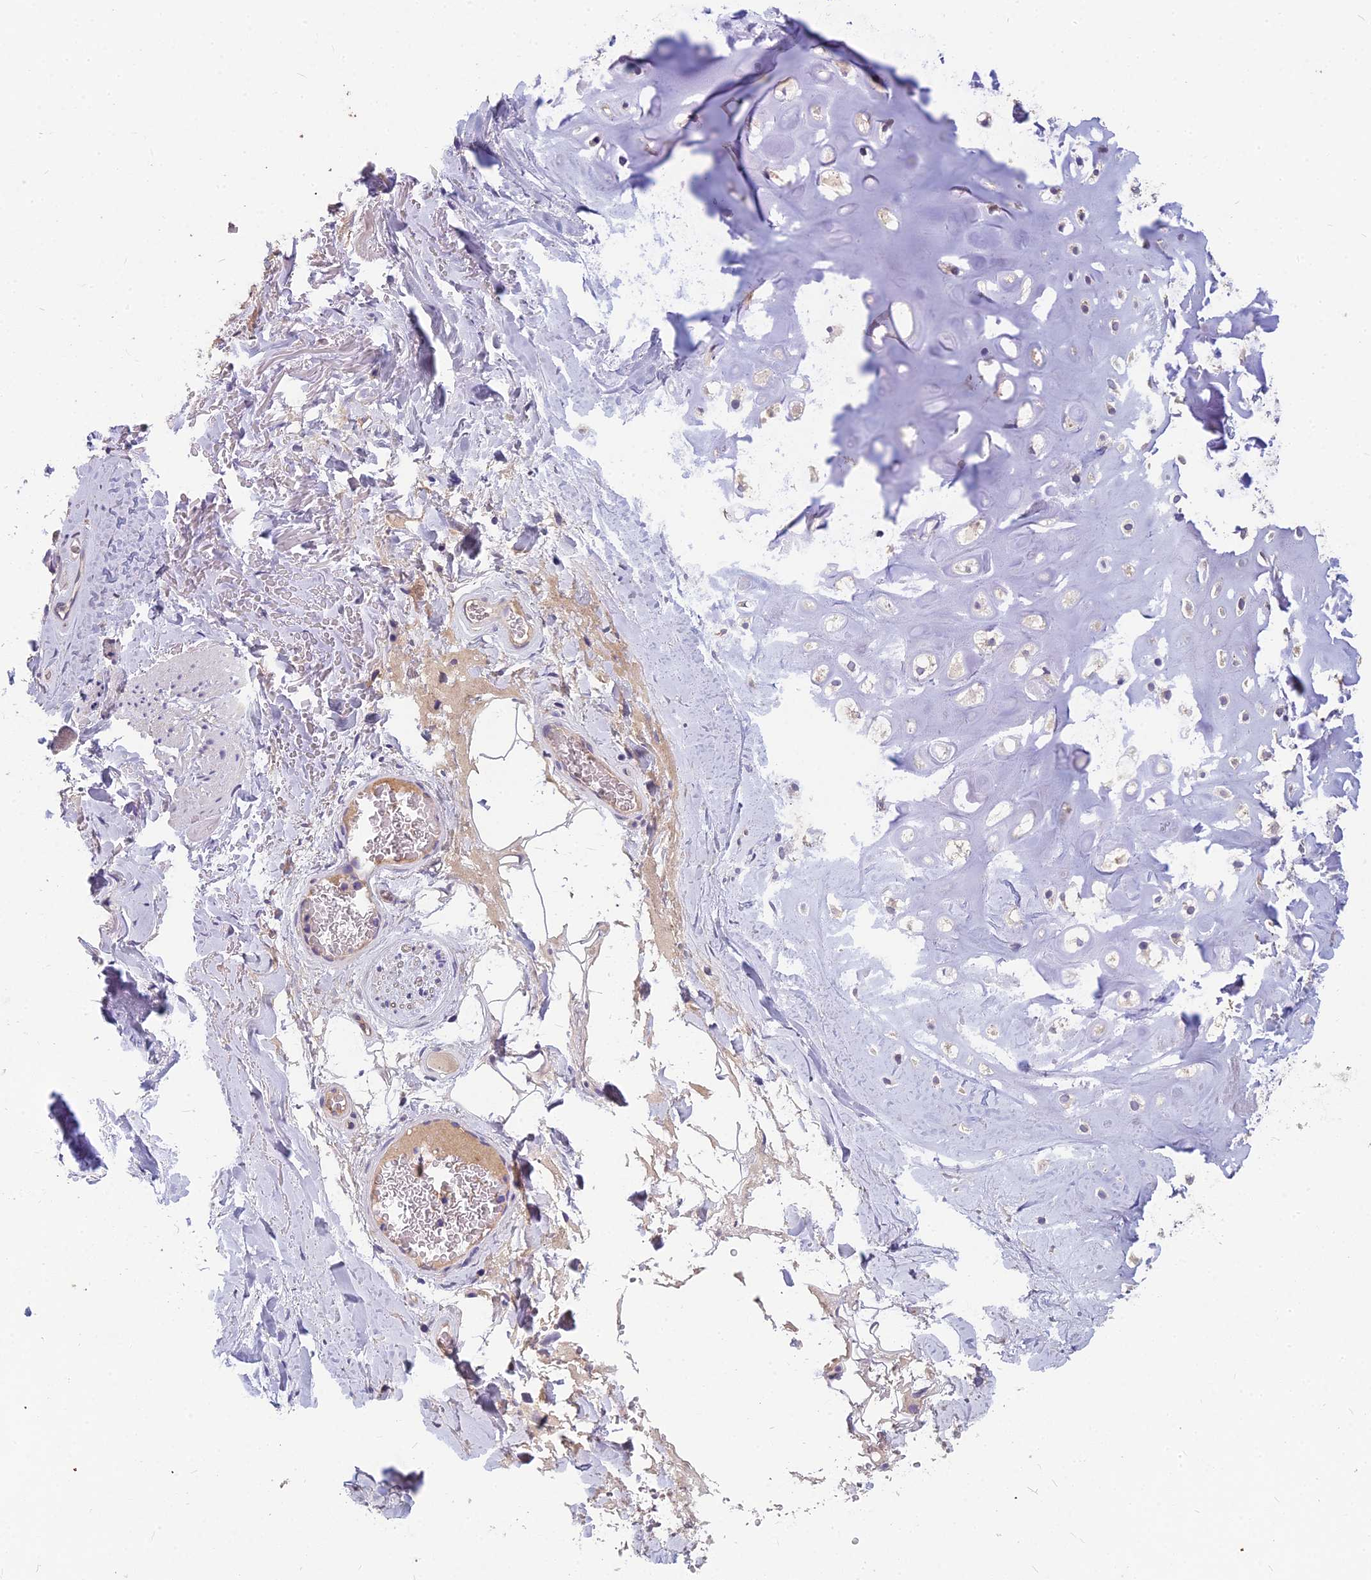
{"staining": {"intensity": "negative", "quantity": "none", "location": "none"}, "tissue": "adipose tissue", "cell_type": "Adipocytes", "image_type": "normal", "snomed": [{"axis": "morphology", "description": "Normal tissue, NOS"}, {"axis": "topography", "description": "Cartilage tissue"}], "caption": "This is an IHC histopathology image of unremarkable human adipose tissue. There is no staining in adipocytes.", "gene": "CEACAM16", "patient": {"sex": "female", "age": 63}}